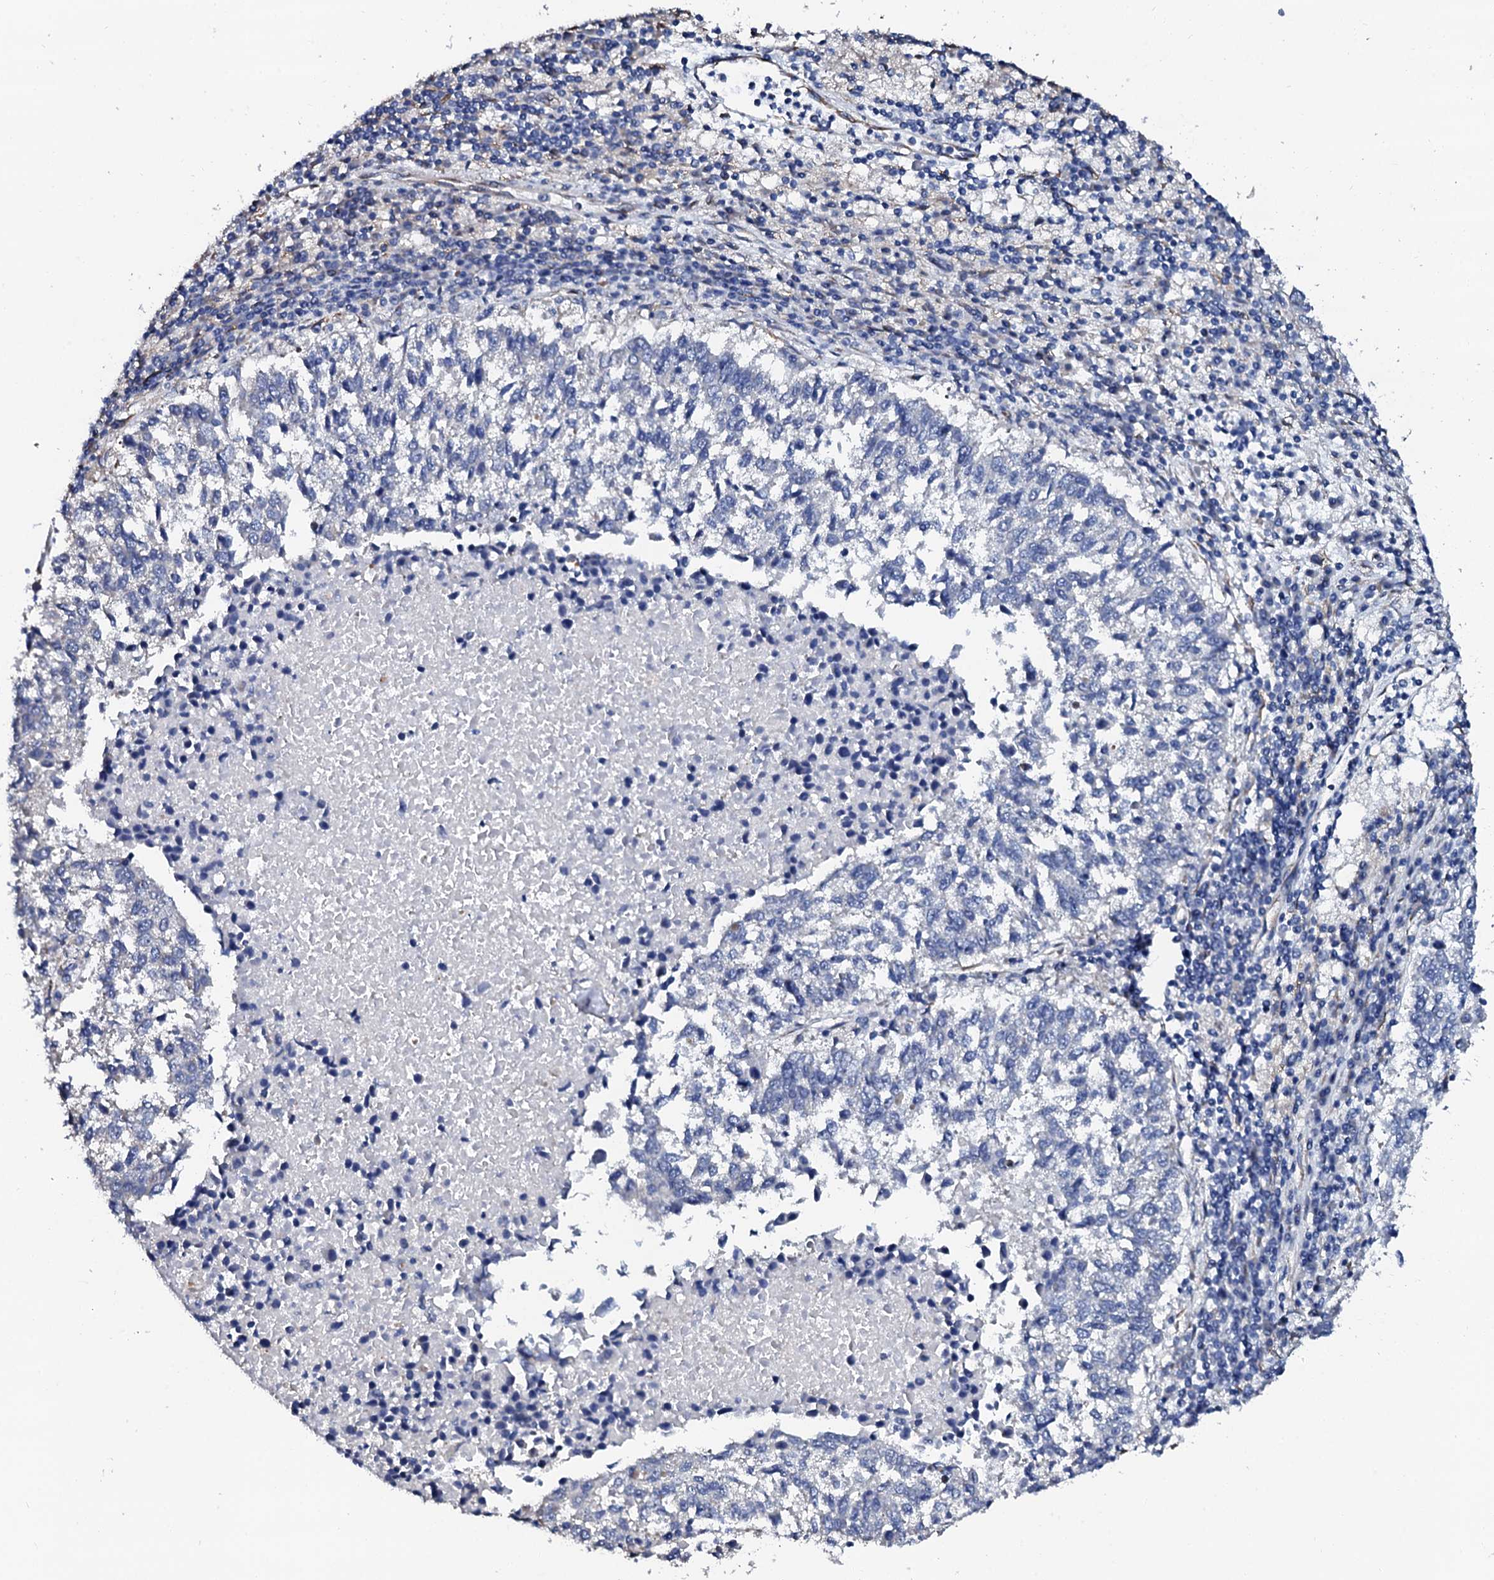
{"staining": {"intensity": "negative", "quantity": "none", "location": "none"}, "tissue": "lung cancer", "cell_type": "Tumor cells", "image_type": "cancer", "snomed": [{"axis": "morphology", "description": "Squamous cell carcinoma, NOS"}, {"axis": "topography", "description": "Lung"}], "caption": "High magnification brightfield microscopy of lung squamous cell carcinoma stained with DAB (brown) and counterstained with hematoxylin (blue): tumor cells show no significant positivity.", "gene": "AKAP3", "patient": {"sex": "male", "age": 73}}